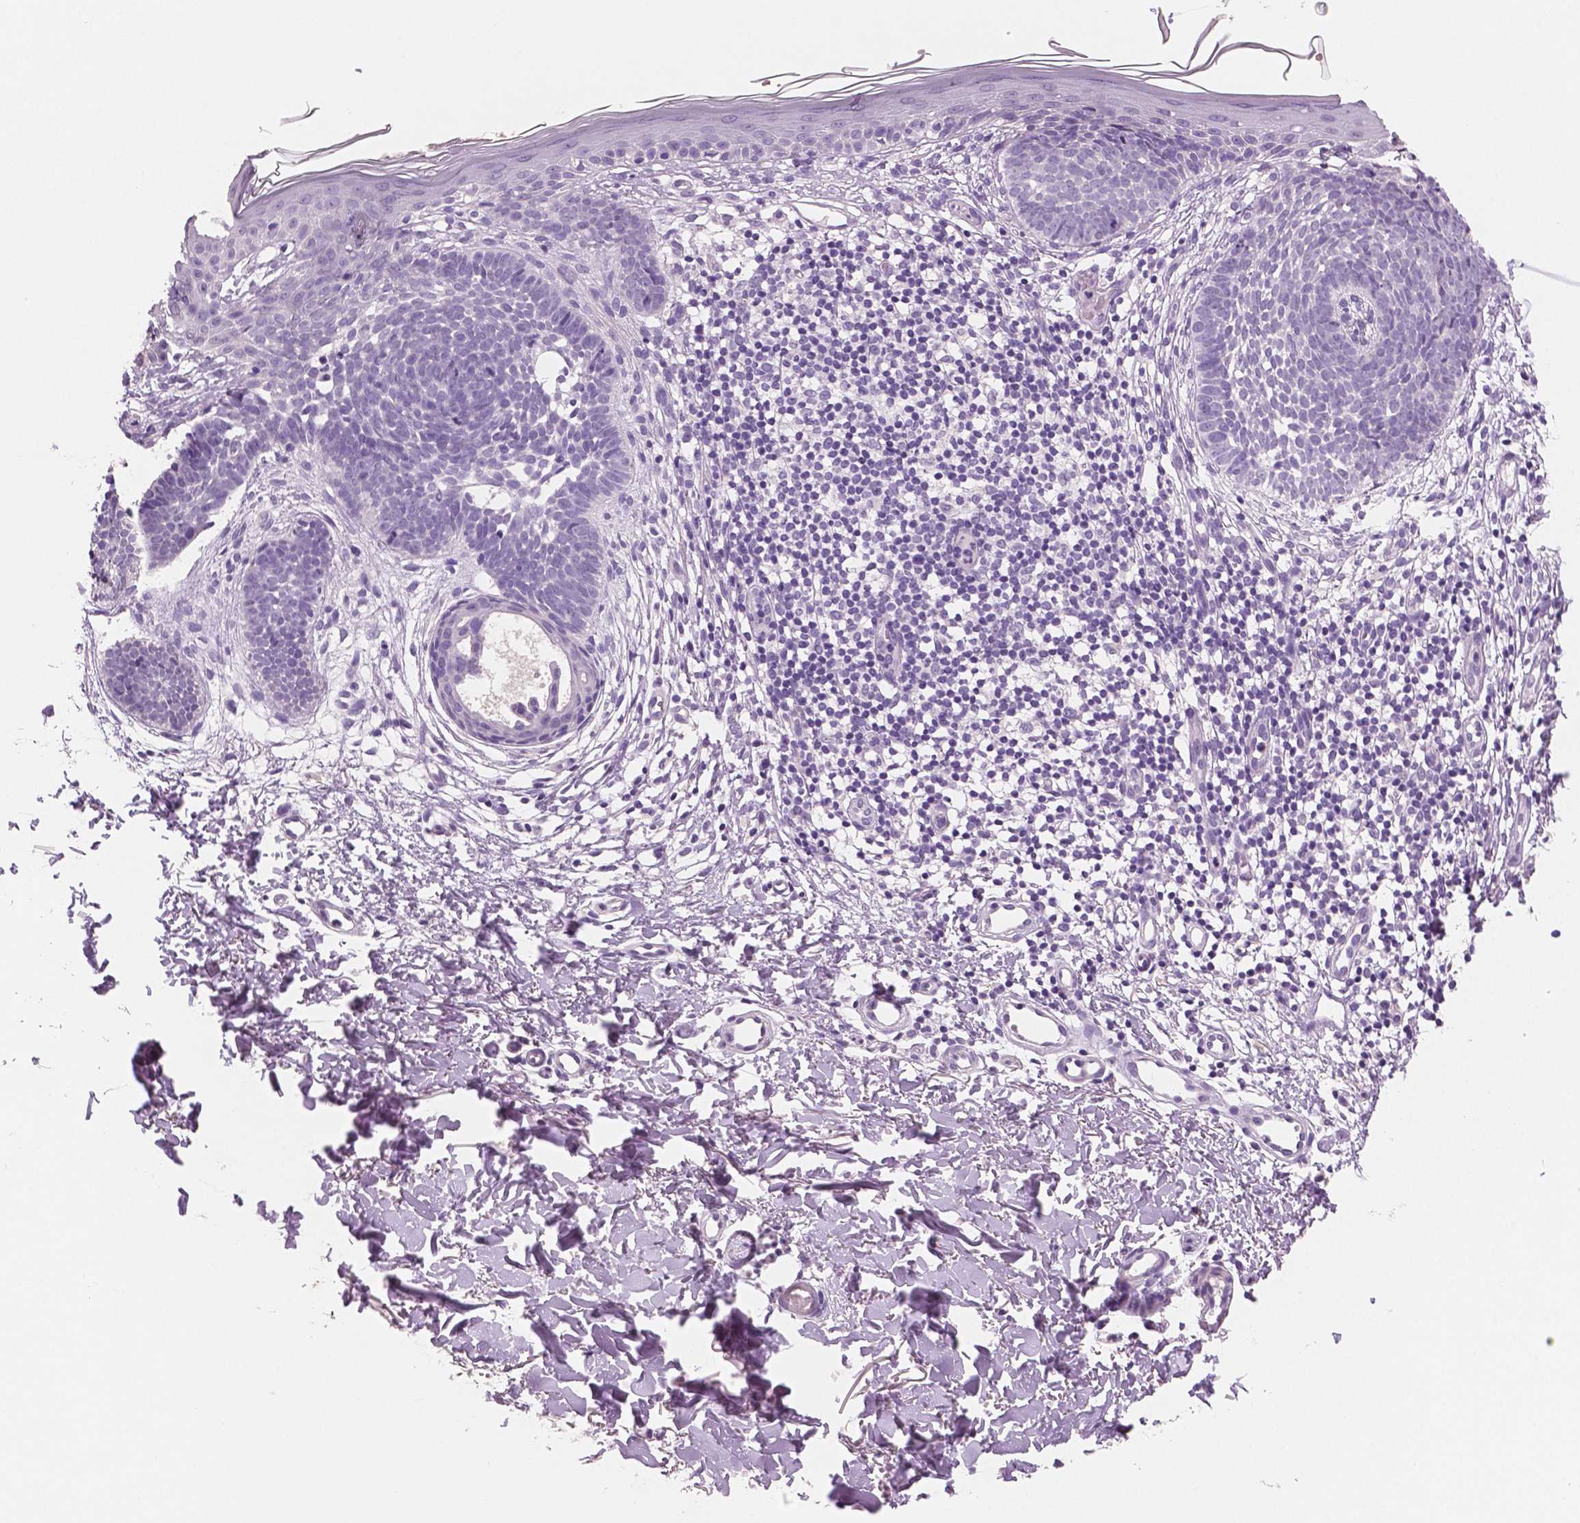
{"staining": {"intensity": "negative", "quantity": "none", "location": "none"}, "tissue": "skin cancer", "cell_type": "Tumor cells", "image_type": "cancer", "snomed": [{"axis": "morphology", "description": "Basal cell carcinoma"}, {"axis": "topography", "description": "Skin"}], "caption": "The photomicrograph displays no staining of tumor cells in skin cancer. (DAB immunohistochemistry (IHC) visualized using brightfield microscopy, high magnification).", "gene": "NECAB2", "patient": {"sex": "female", "age": 51}}